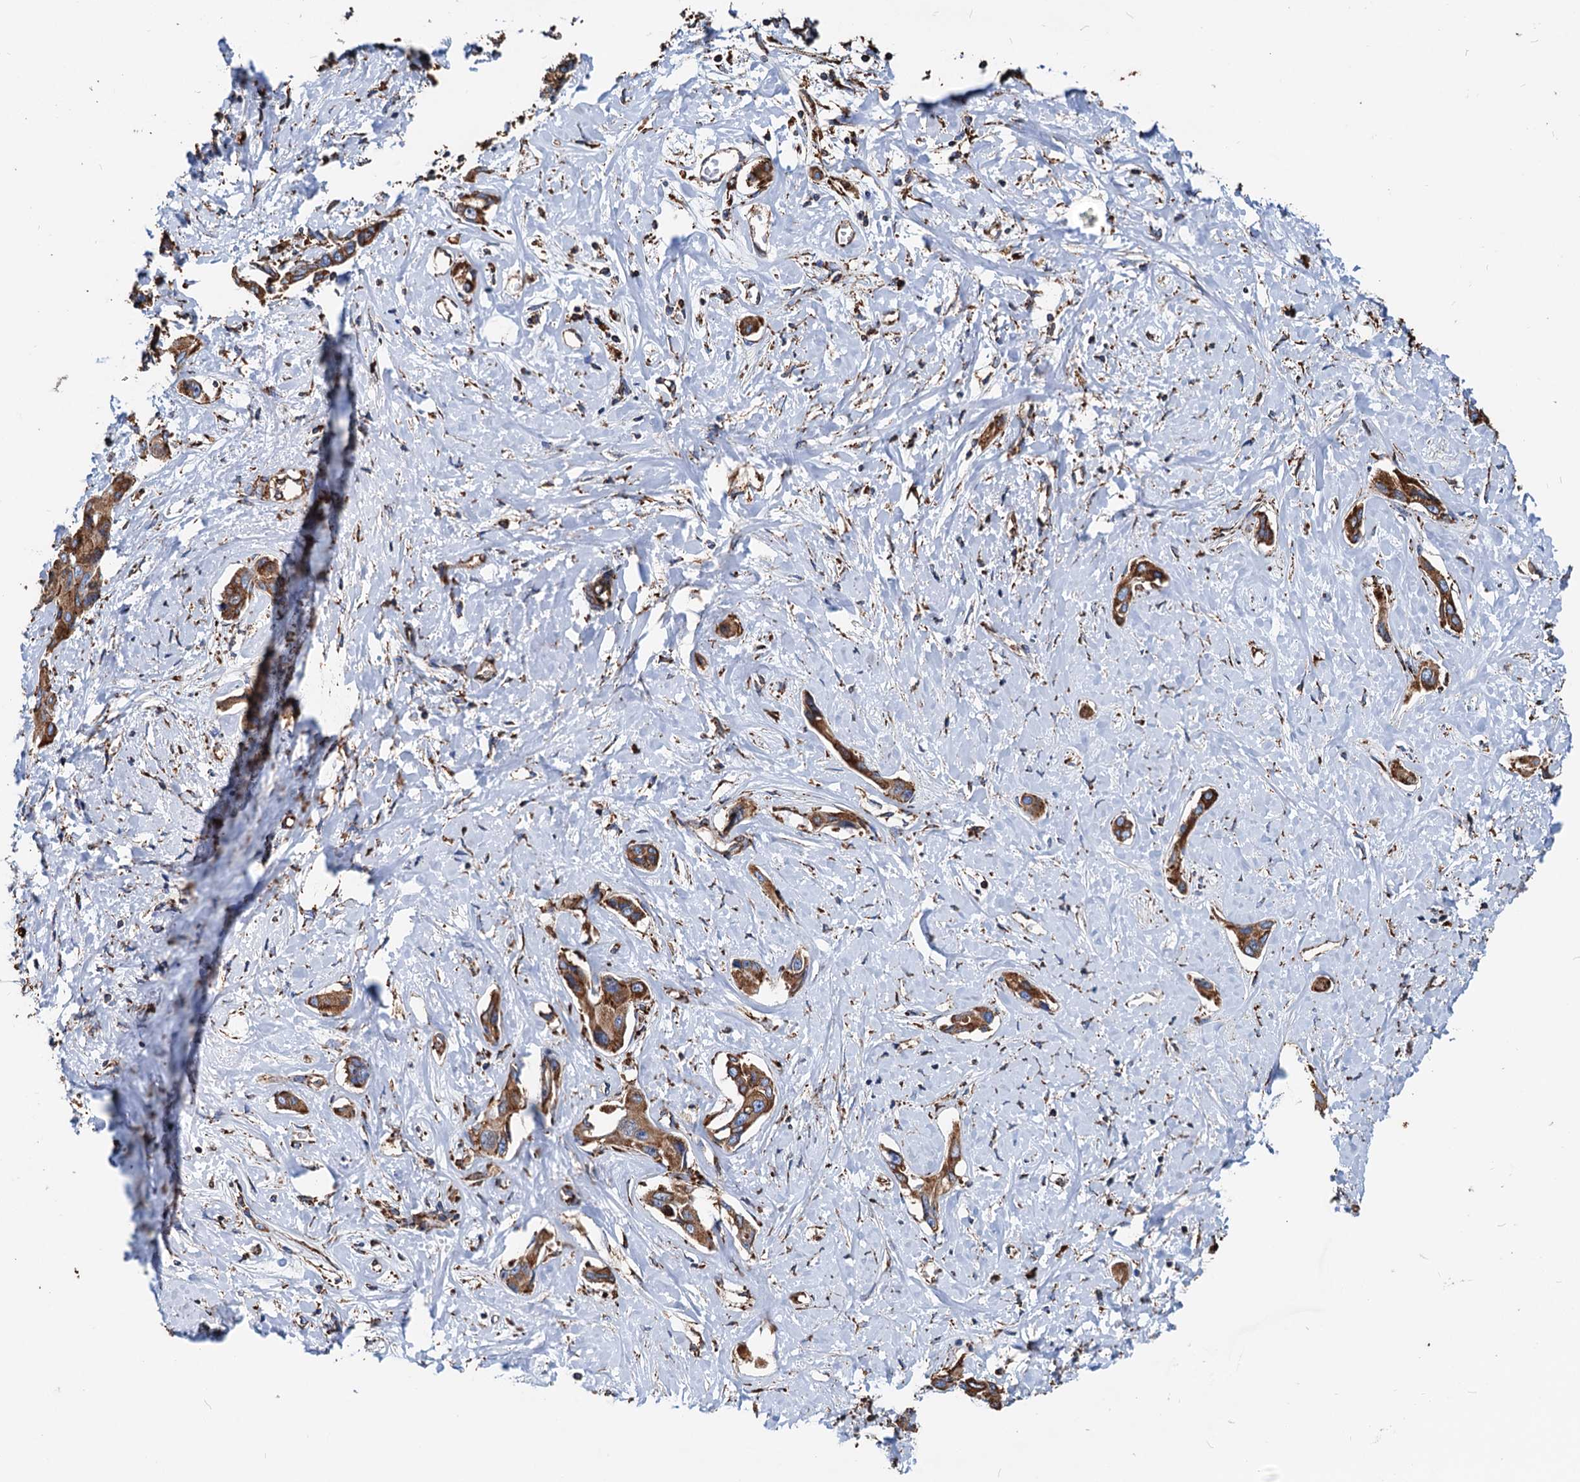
{"staining": {"intensity": "moderate", "quantity": ">75%", "location": "cytoplasmic/membranous"}, "tissue": "liver cancer", "cell_type": "Tumor cells", "image_type": "cancer", "snomed": [{"axis": "morphology", "description": "Cholangiocarcinoma"}, {"axis": "topography", "description": "Liver"}], "caption": "Cholangiocarcinoma (liver) stained for a protein (brown) shows moderate cytoplasmic/membranous positive positivity in approximately >75% of tumor cells.", "gene": "HSPA5", "patient": {"sex": "male", "age": 59}}